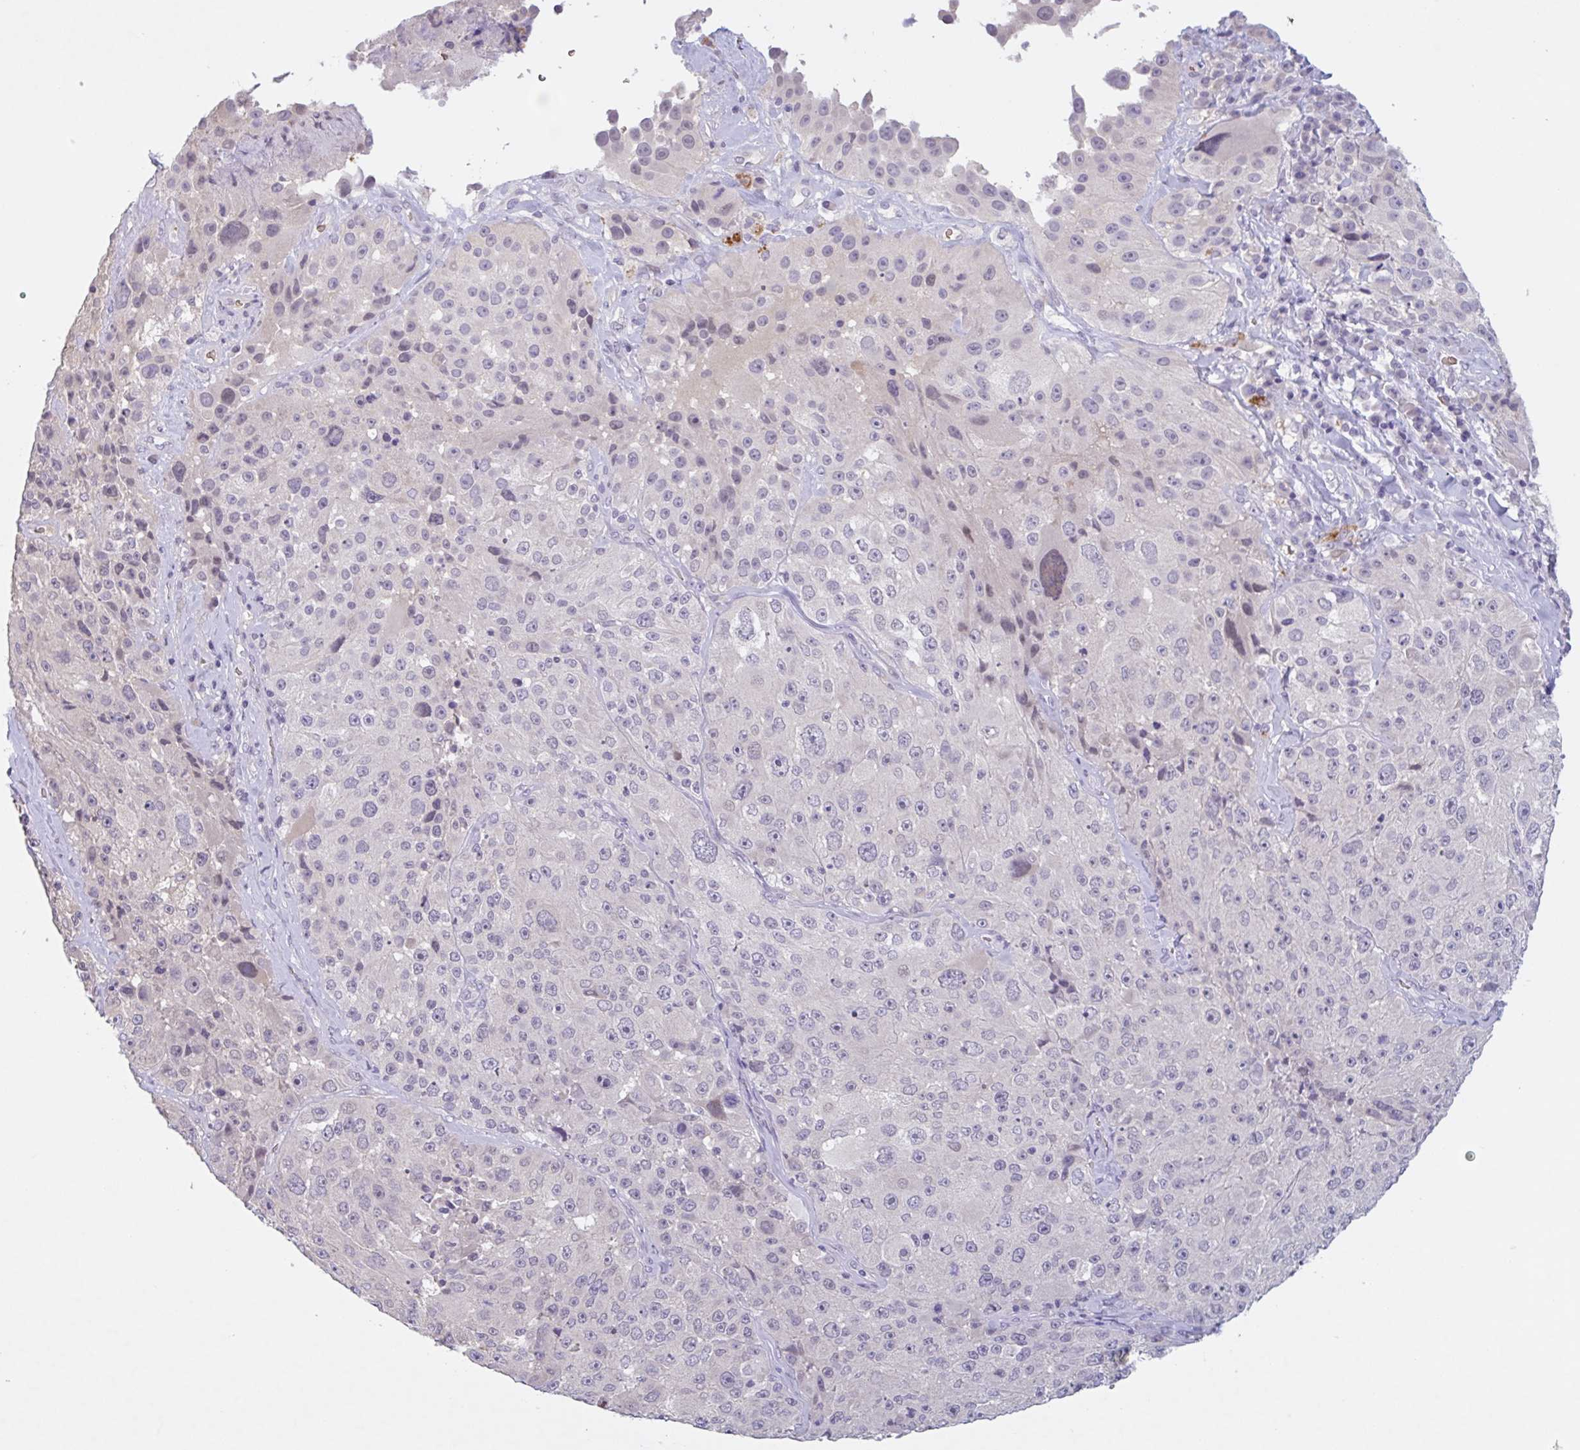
{"staining": {"intensity": "negative", "quantity": "none", "location": "none"}, "tissue": "melanoma", "cell_type": "Tumor cells", "image_type": "cancer", "snomed": [{"axis": "morphology", "description": "Malignant melanoma, Metastatic site"}, {"axis": "topography", "description": "Lymph node"}], "caption": "Human melanoma stained for a protein using immunohistochemistry (IHC) shows no positivity in tumor cells.", "gene": "RHAG", "patient": {"sex": "male", "age": 62}}